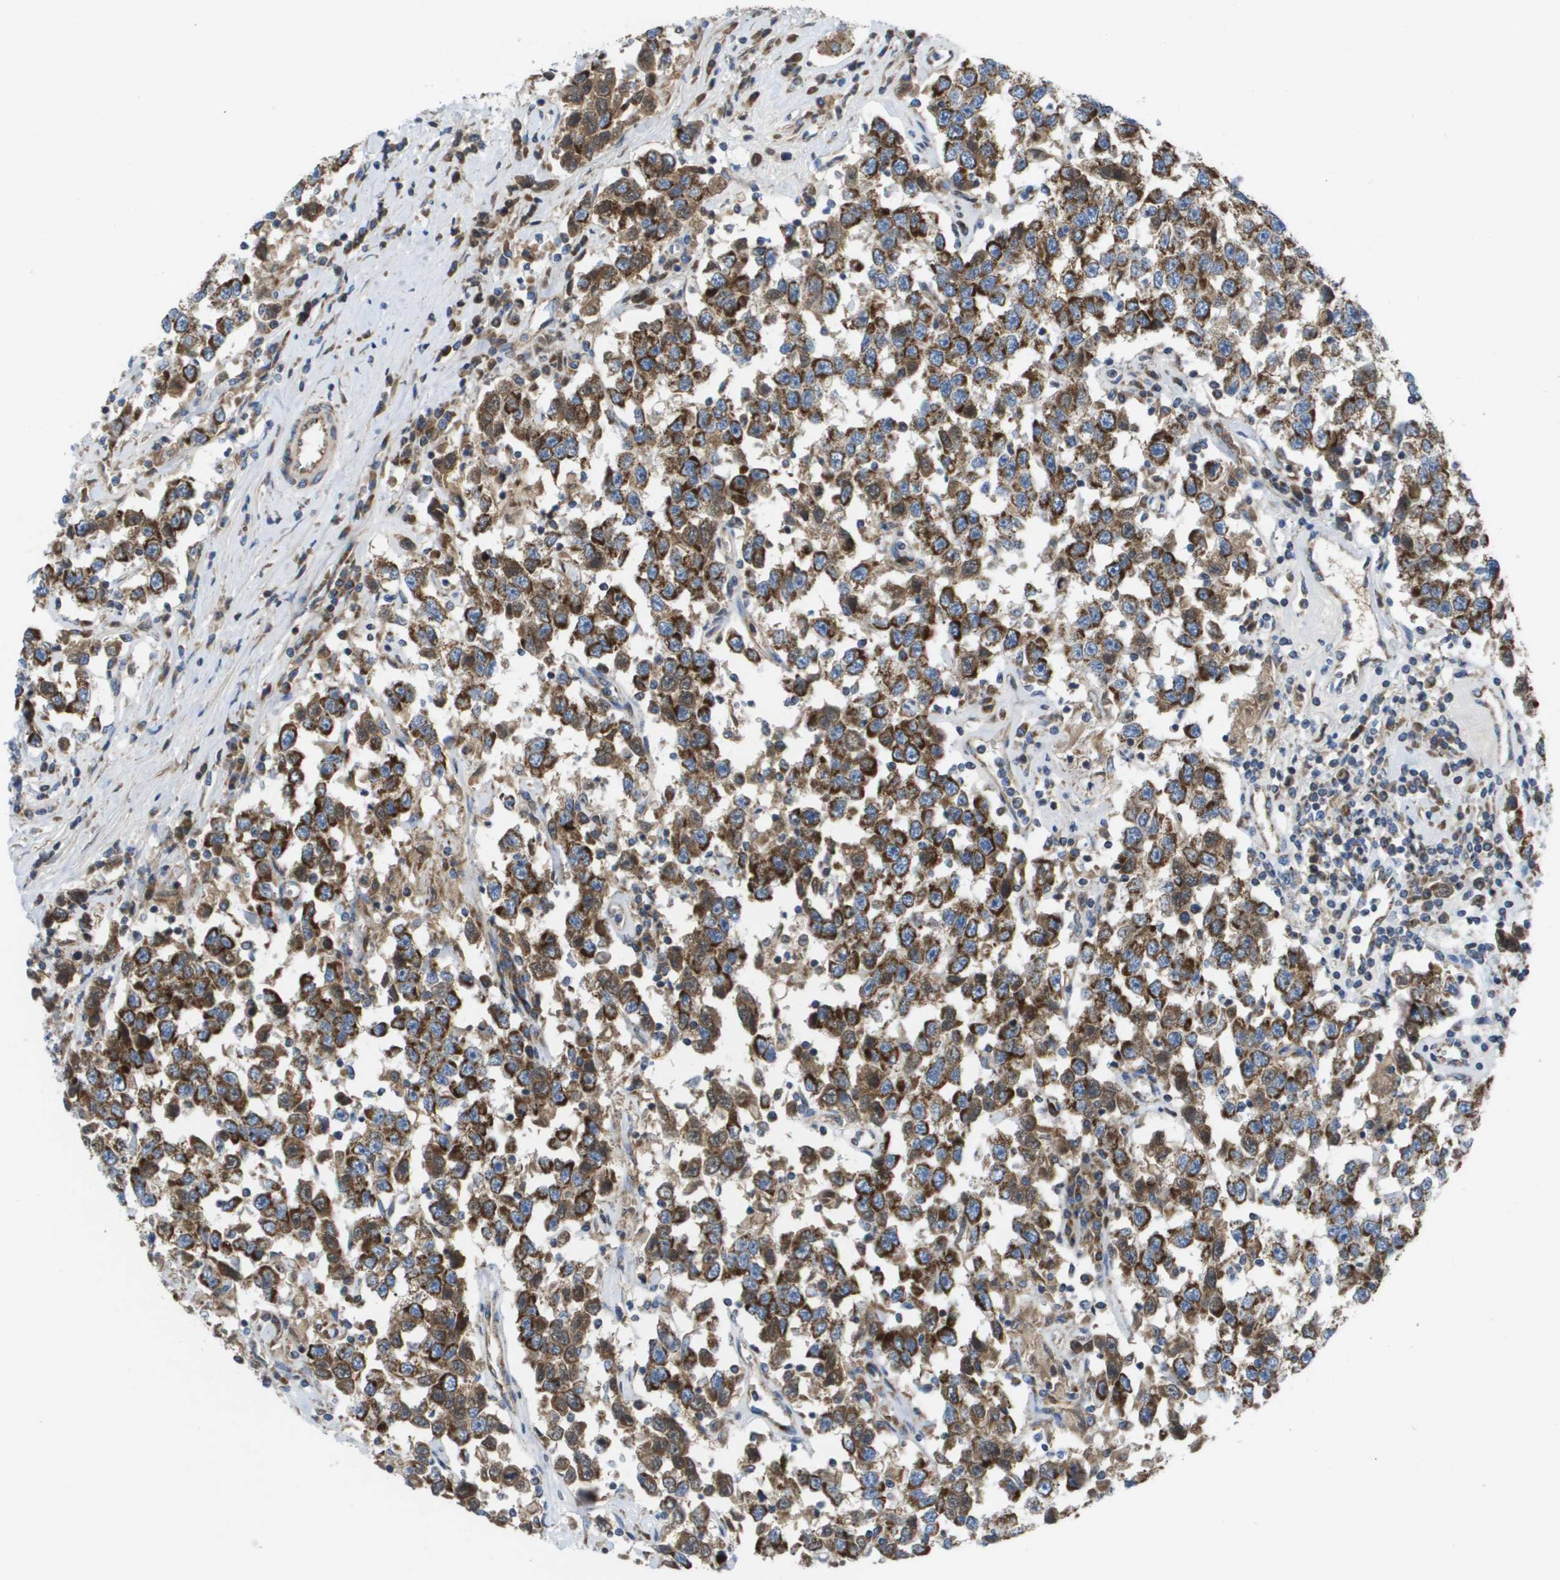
{"staining": {"intensity": "strong", "quantity": ">75%", "location": "cytoplasmic/membranous"}, "tissue": "testis cancer", "cell_type": "Tumor cells", "image_type": "cancer", "snomed": [{"axis": "morphology", "description": "Seminoma, NOS"}, {"axis": "topography", "description": "Testis"}], "caption": "About >75% of tumor cells in human testis seminoma show strong cytoplasmic/membranous protein staining as visualized by brown immunohistochemical staining.", "gene": "FIS1", "patient": {"sex": "male", "age": 41}}